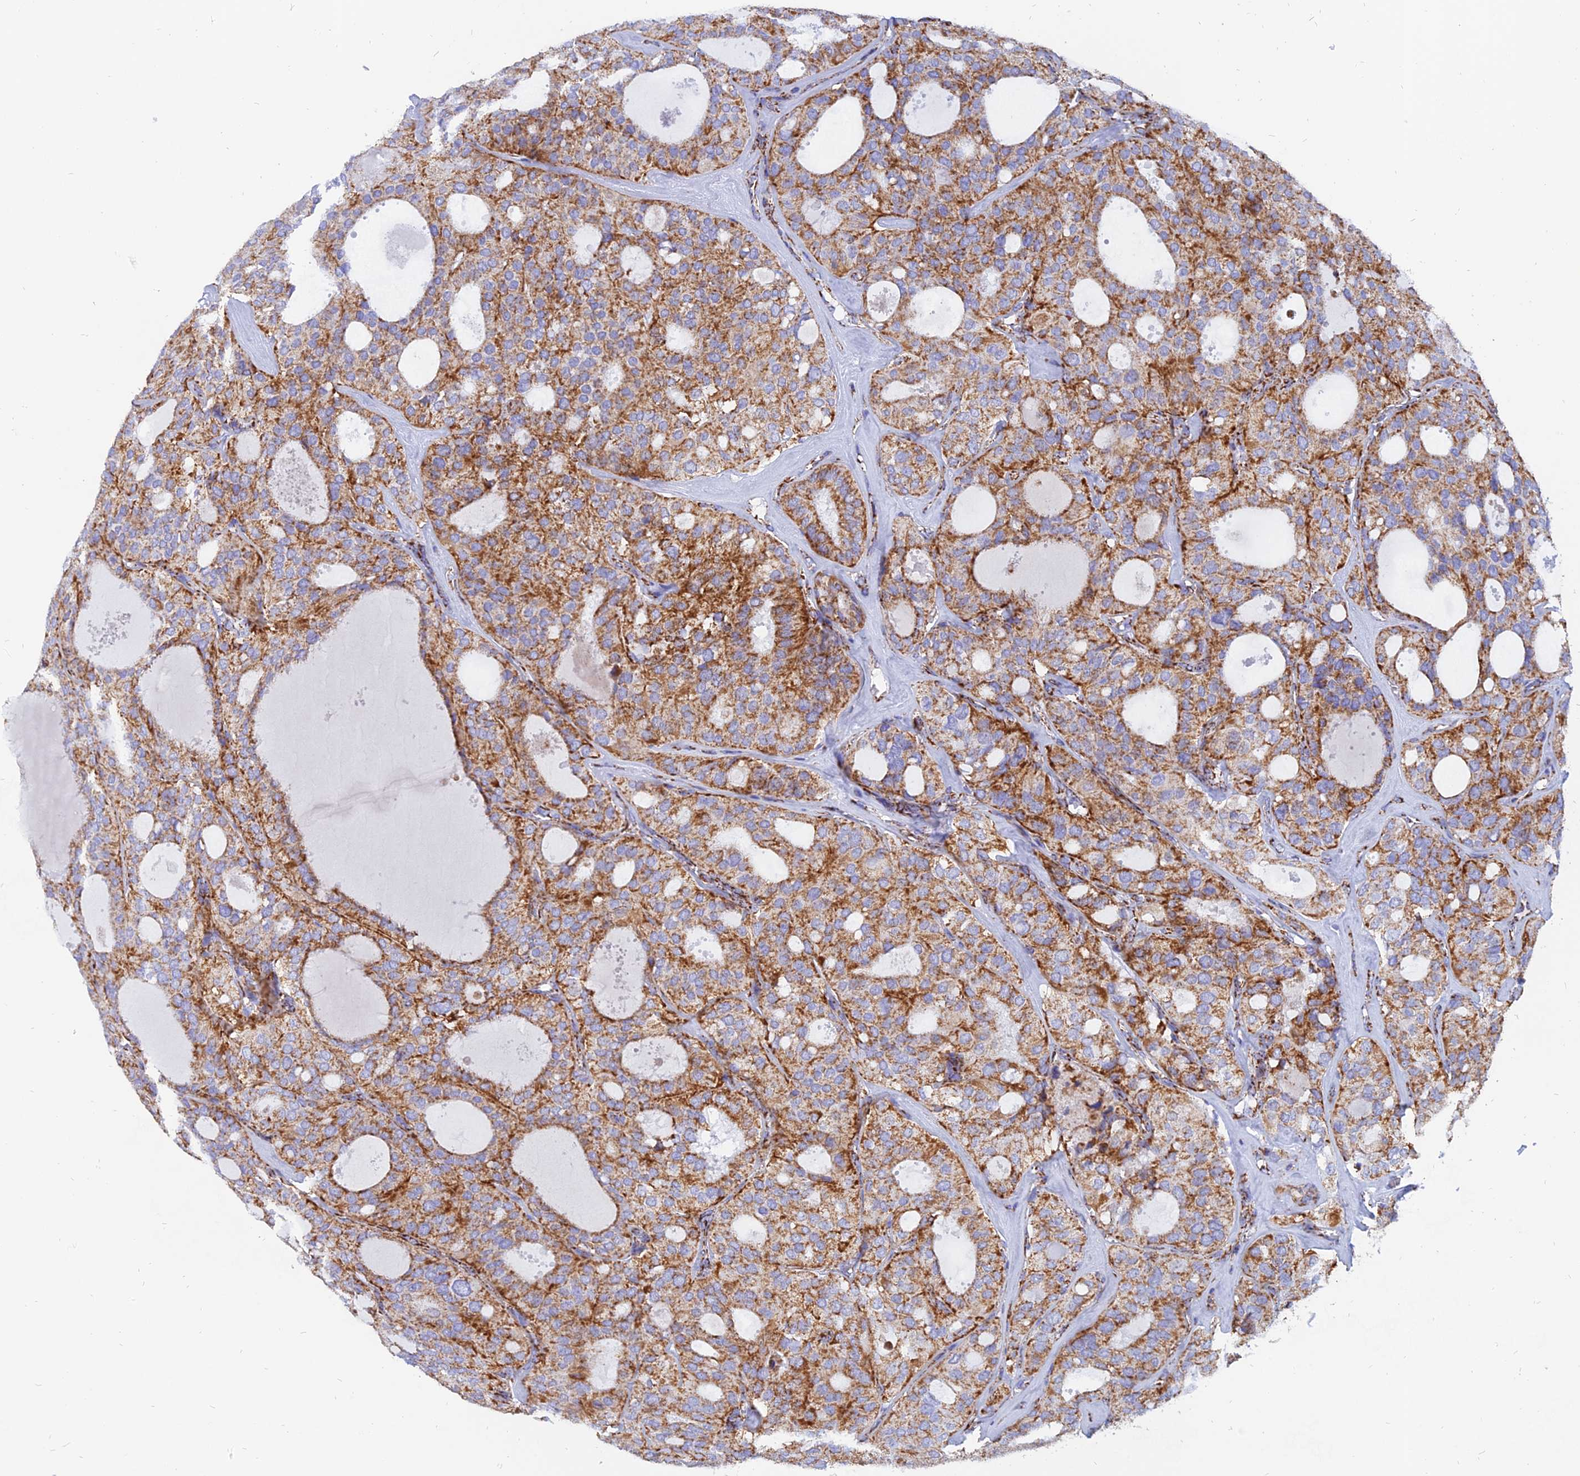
{"staining": {"intensity": "moderate", "quantity": ">75%", "location": "cytoplasmic/membranous"}, "tissue": "thyroid cancer", "cell_type": "Tumor cells", "image_type": "cancer", "snomed": [{"axis": "morphology", "description": "Follicular adenoma carcinoma, NOS"}, {"axis": "topography", "description": "Thyroid gland"}], "caption": "Thyroid cancer (follicular adenoma carcinoma) was stained to show a protein in brown. There is medium levels of moderate cytoplasmic/membranous positivity in about >75% of tumor cells.", "gene": "NDUFB6", "patient": {"sex": "male", "age": 75}}